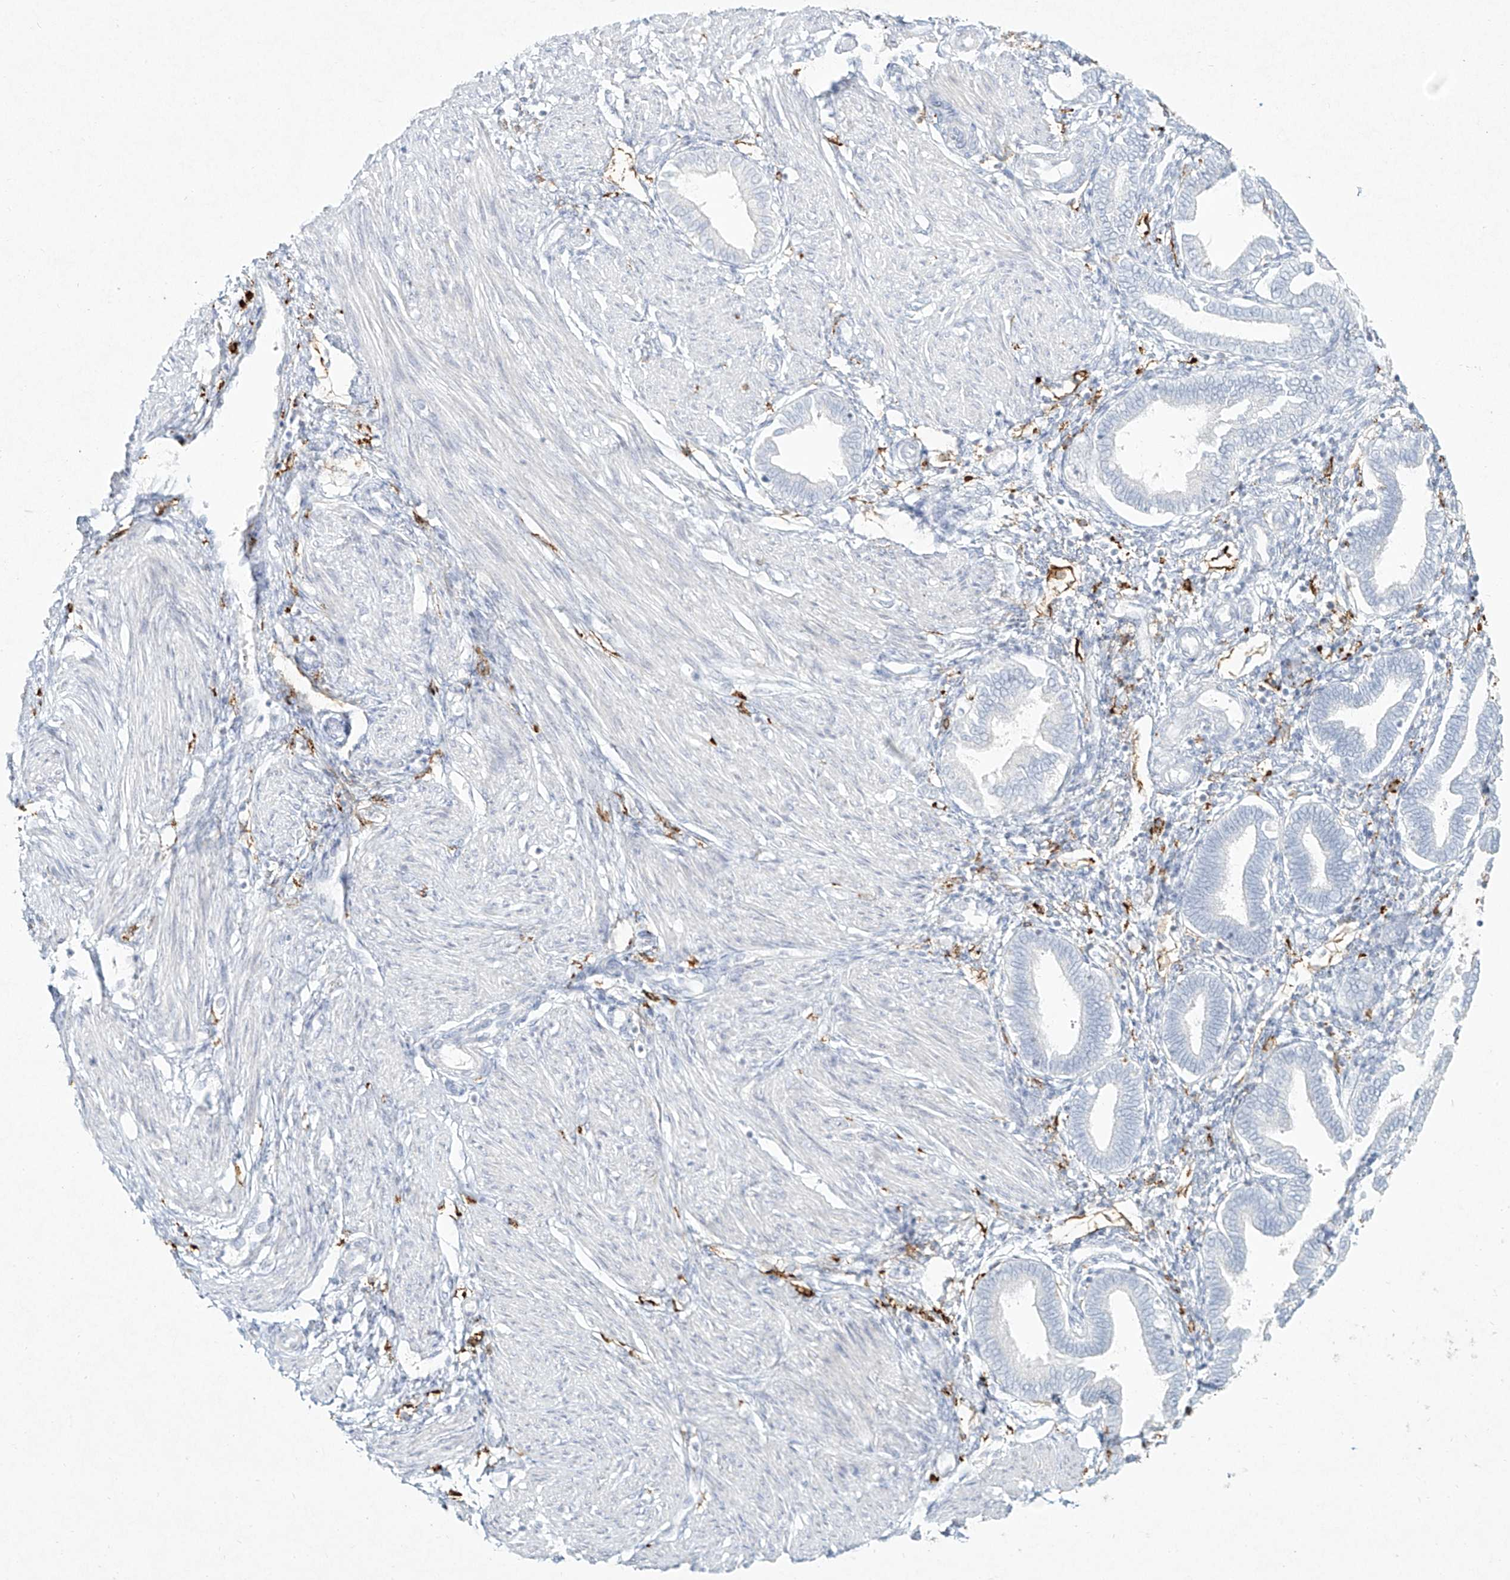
{"staining": {"intensity": "negative", "quantity": "none", "location": "none"}, "tissue": "endometrium", "cell_type": "Cells in endometrial stroma", "image_type": "normal", "snomed": [{"axis": "morphology", "description": "Normal tissue, NOS"}, {"axis": "topography", "description": "Endometrium"}], "caption": "A photomicrograph of endometrium stained for a protein reveals no brown staining in cells in endometrial stroma.", "gene": "CD209", "patient": {"sex": "female", "age": 53}}